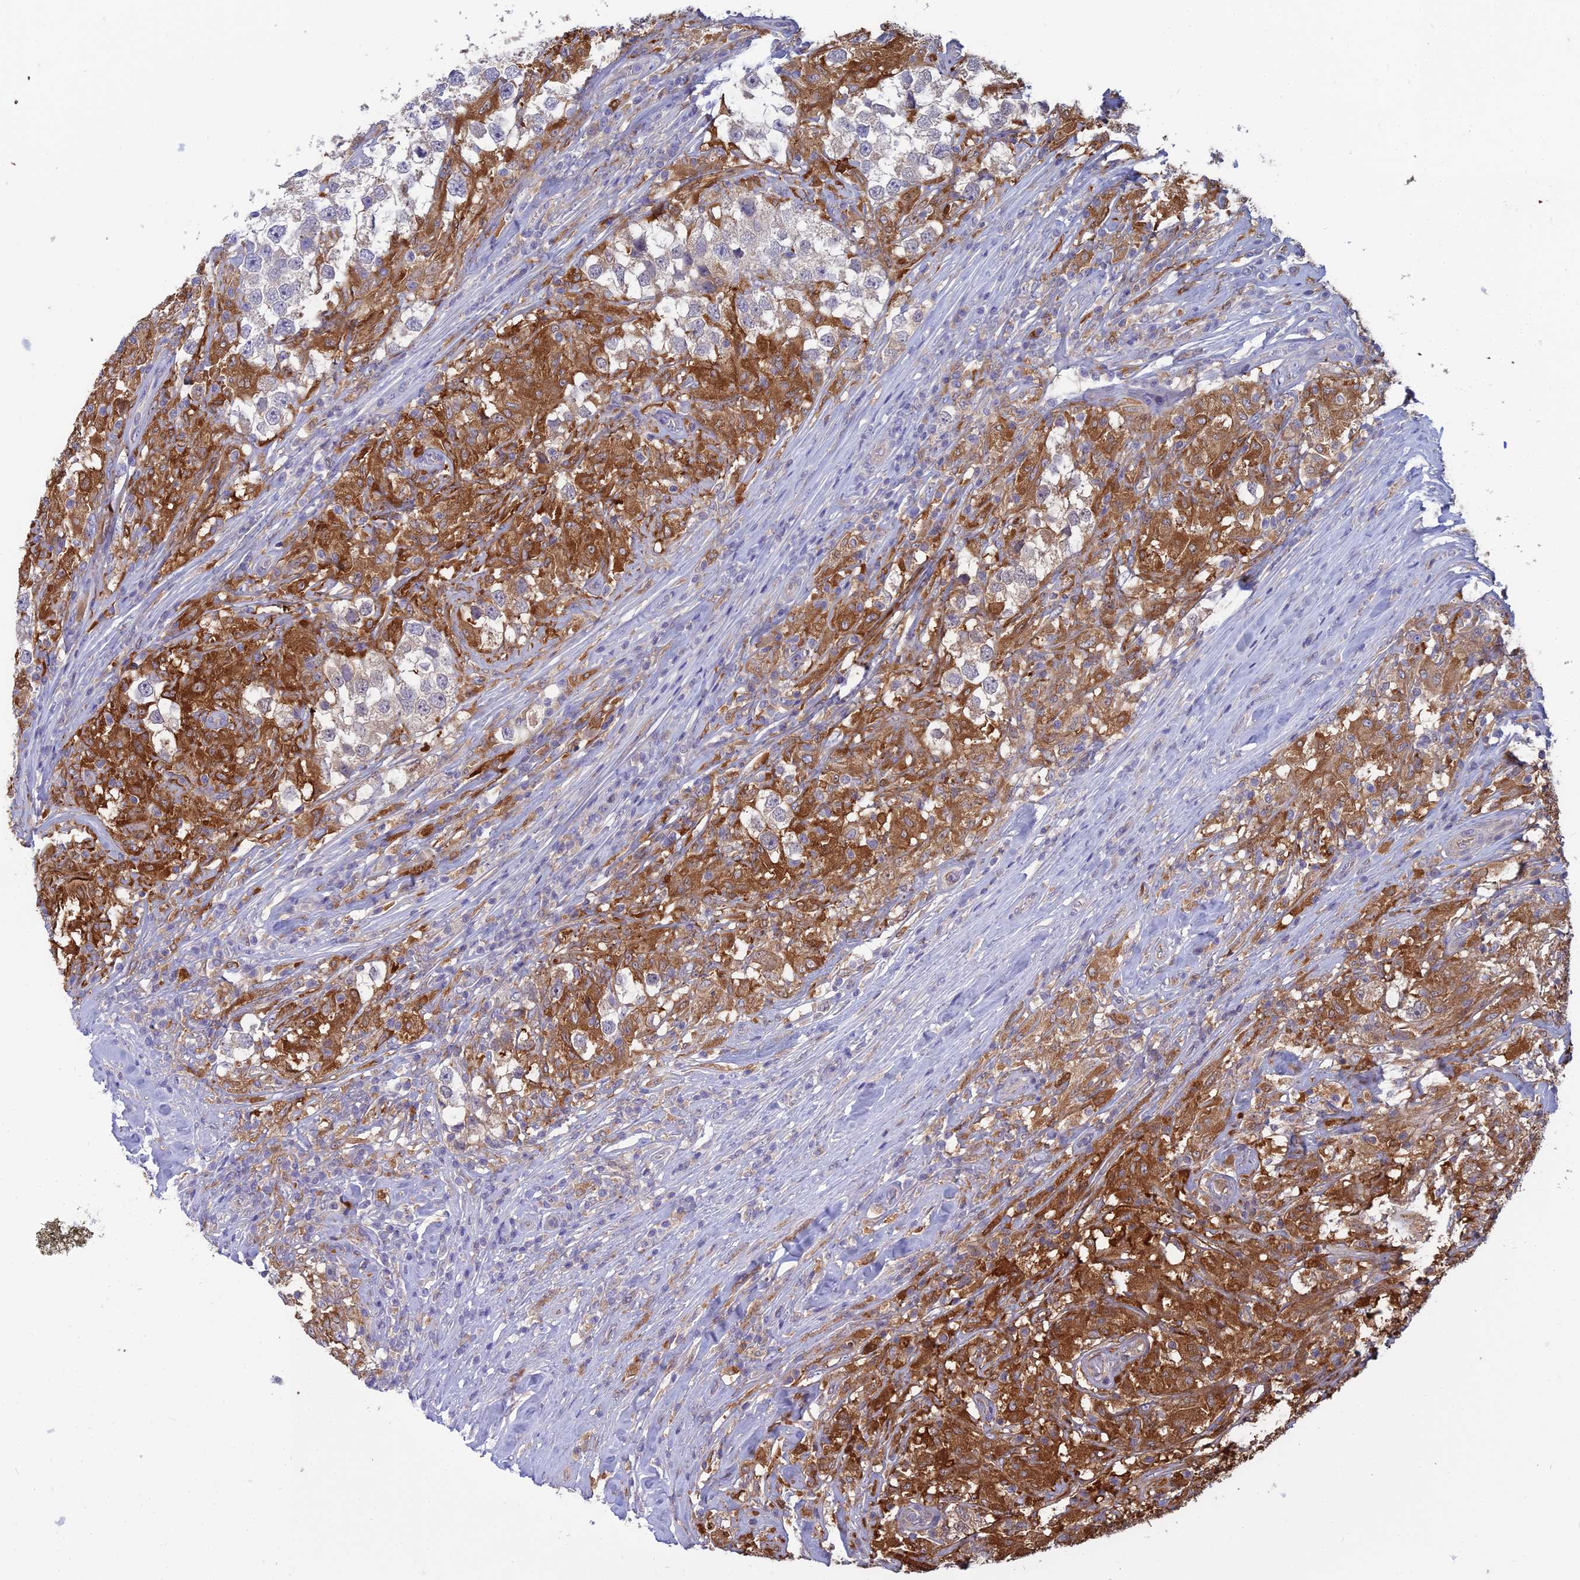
{"staining": {"intensity": "negative", "quantity": "none", "location": "none"}, "tissue": "testis cancer", "cell_type": "Tumor cells", "image_type": "cancer", "snomed": [{"axis": "morphology", "description": "Seminoma, NOS"}, {"axis": "topography", "description": "Testis"}], "caption": "This image is of seminoma (testis) stained with immunohistochemistry (IHC) to label a protein in brown with the nuclei are counter-stained blue. There is no staining in tumor cells.", "gene": "DUS2", "patient": {"sex": "male", "age": 46}}